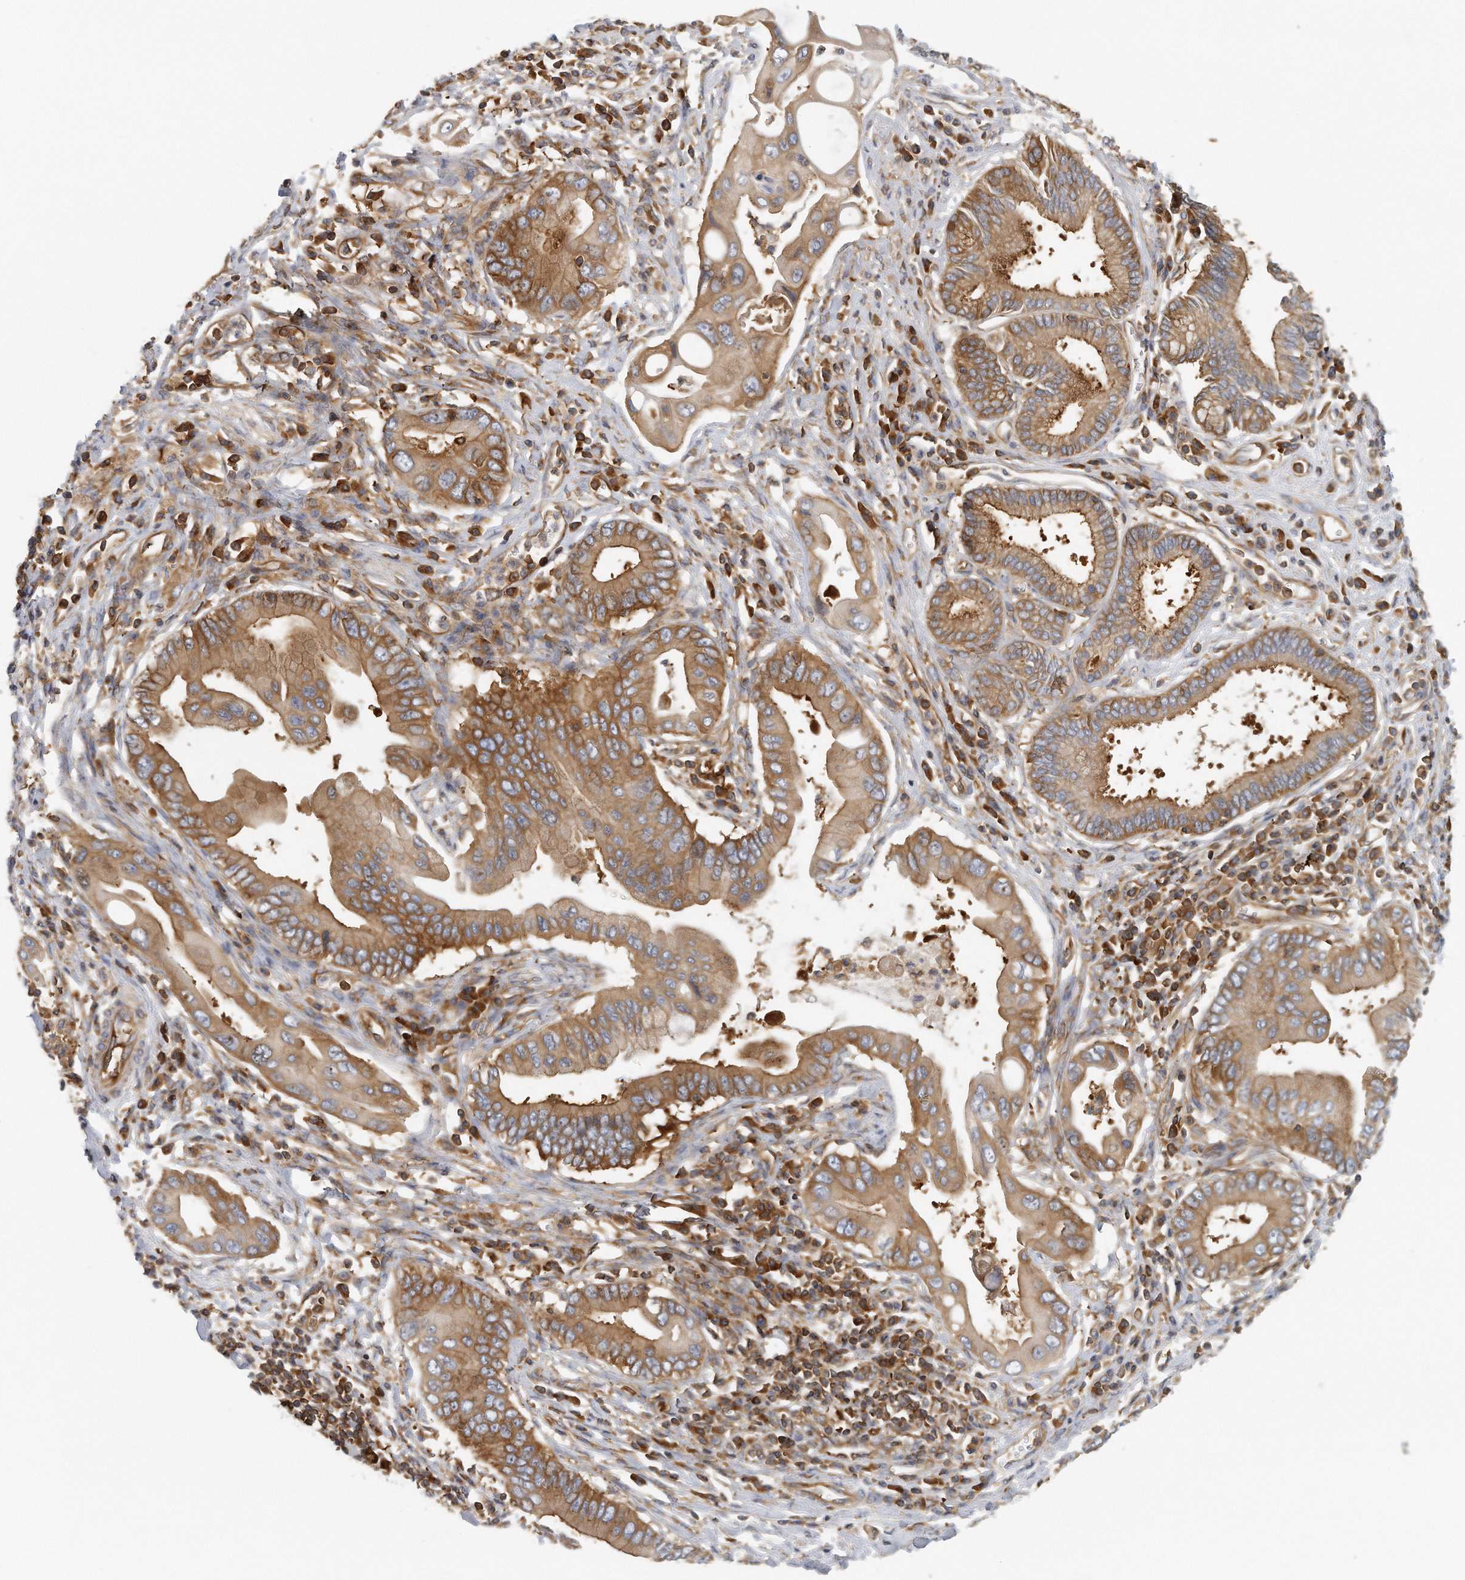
{"staining": {"intensity": "moderate", "quantity": ">75%", "location": "cytoplasmic/membranous"}, "tissue": "pancreatic cancer", "cell_type": "Tumor cells", "image_type": "cancer", "snomed": [{"axis": "morphology", "description": "Adenocarcinoma, NOS"}, {"axis": "topography", "description": "Pancreas"}], "caption": "Approximately >75% of tumor cells in human pancreatic adenocarcinoma reveal moderate cytoplasmic/membranous protein positivity as visualized by brown immunohistochemical staining.", "gene": "EIF3I", "patient": {"sex": "male", "age": 78}}